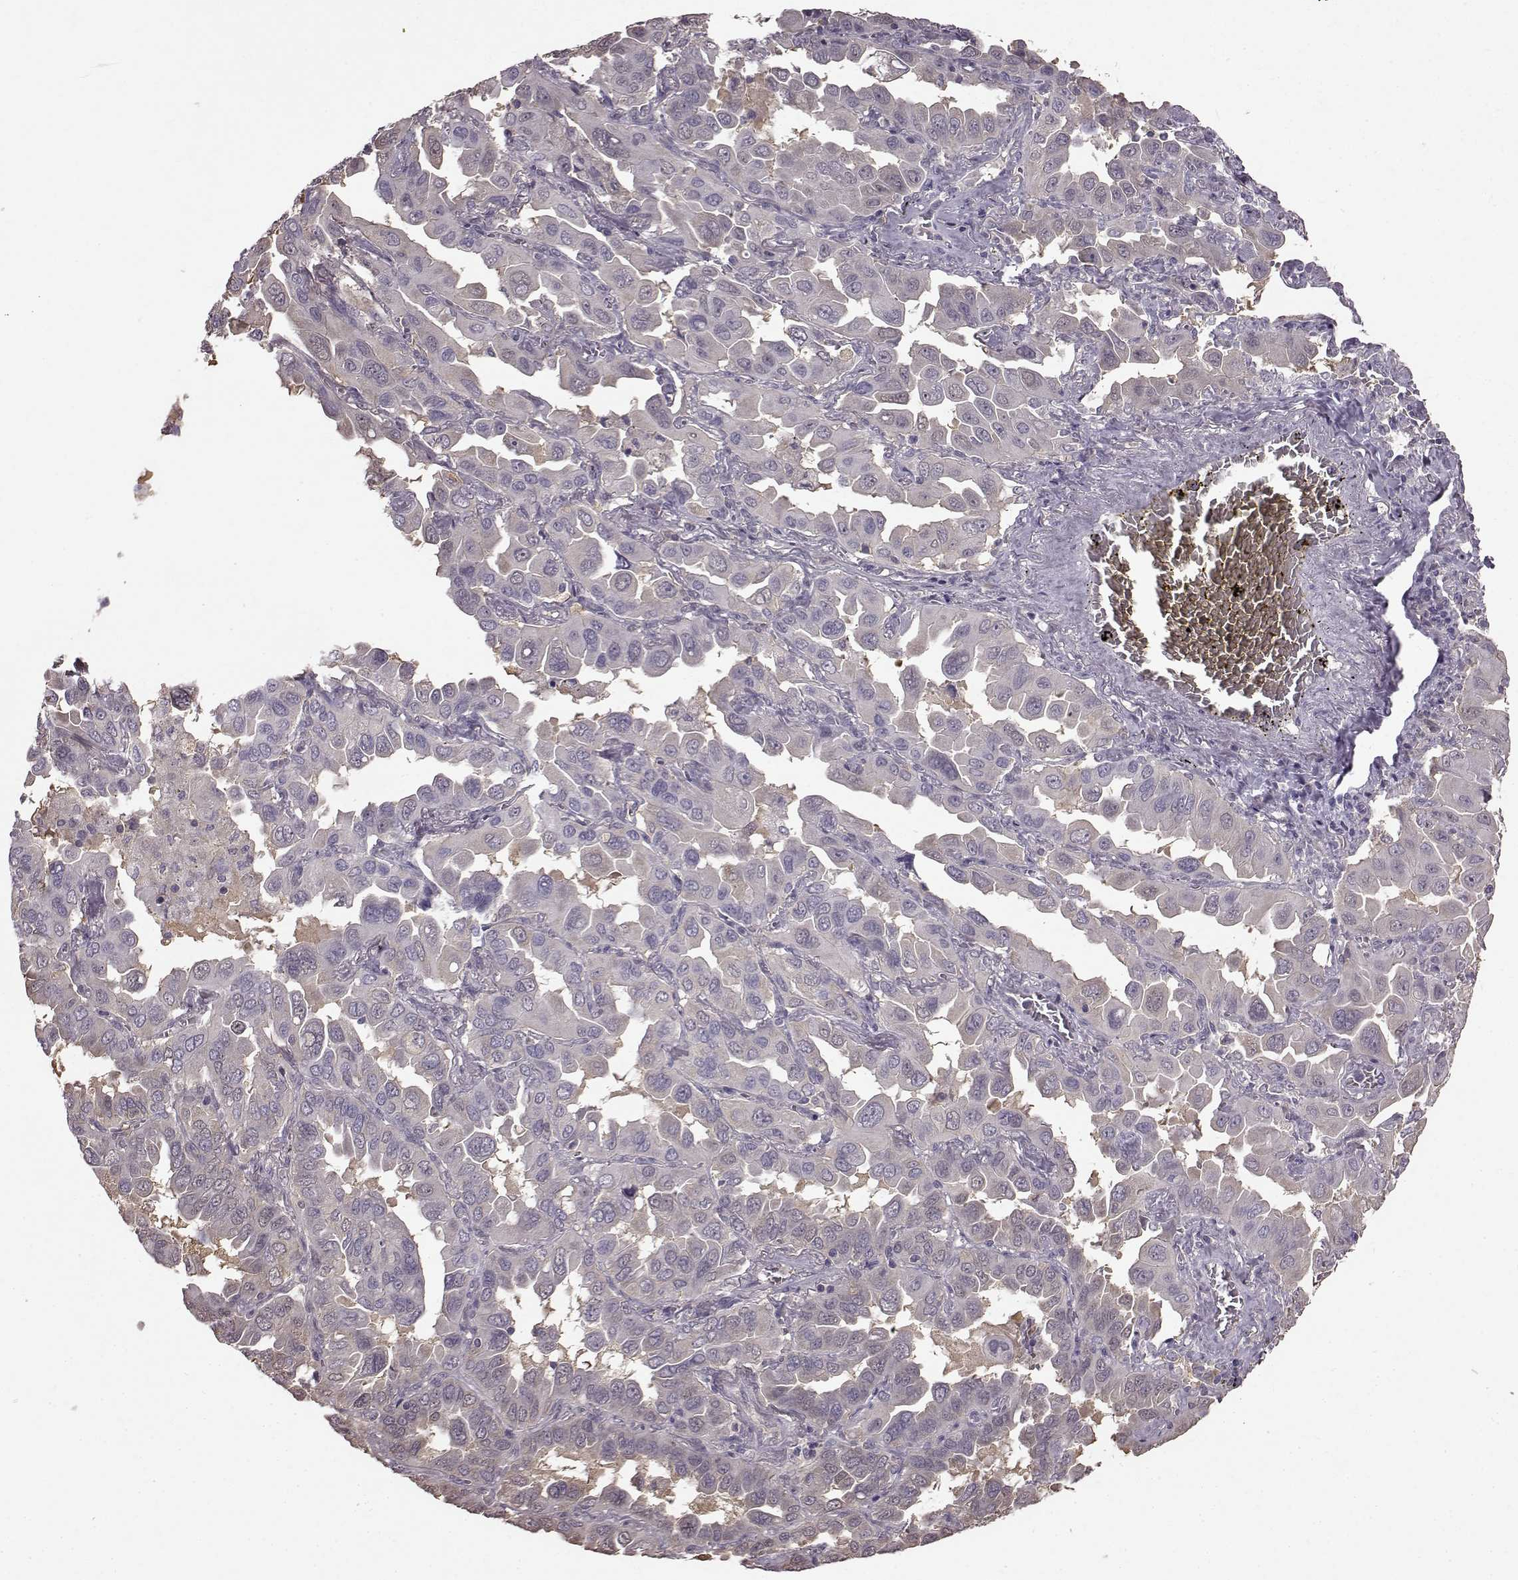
{"staining": {"intensity": "negative", "quantity": "none", "location": "none"}, "tissue": "lung cancer", "cell_type": "Tumor cells", "image_type": "cancer", "snomed": [{"axis": "morphology", "description": "Adenocarcinoma, NOS"}, {"axis": "topography", "description": "Lung"}], "caption": "Tumor cells show no significant staining in adenocarcinoma (lung).", "gene": "NME1-NME2", "patient": {"sex": "male", "age": 64}}